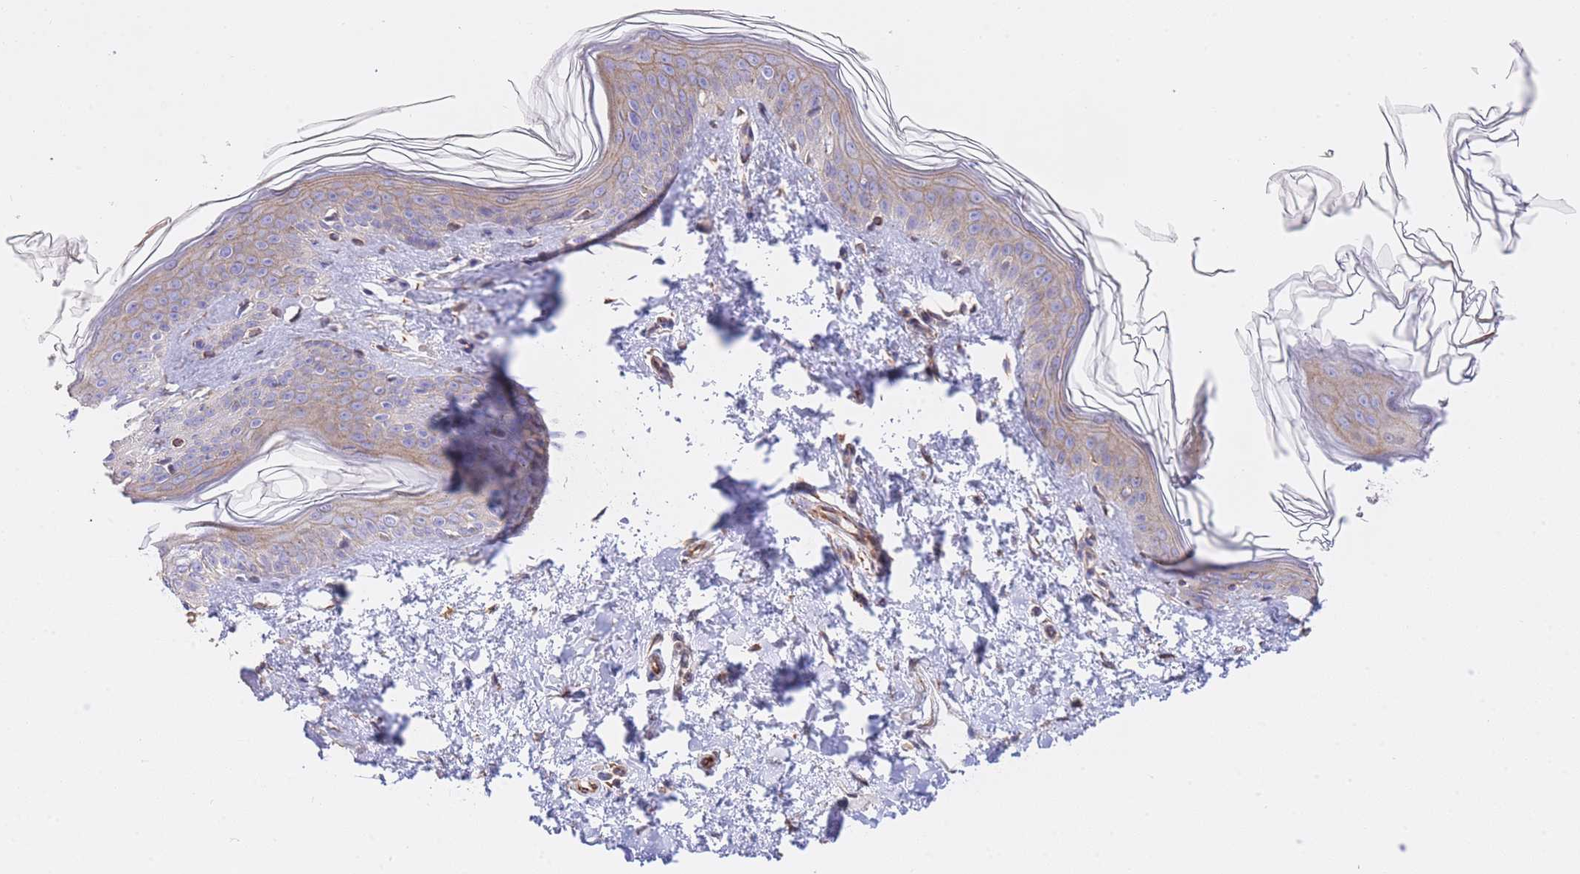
{"staining": {"intensity": "moderate", "quantity": ">75%", "location": "cytoplasmic/membranous"}, "tissue": "skin", "cell_type": "Fibroblasts", "image_type": "normal", "snomed": [{"axis": "morphology", "description": "Normal tissue, NOS"}, {"axis": "topography", "description": "Skin"}], "caption": "Benign skin displays moderate cytoplasmic/membranous staining in about >75% of fibroblasts.", "gene": "CTBP1", "patient": {"sex": "female", "age": 41}}